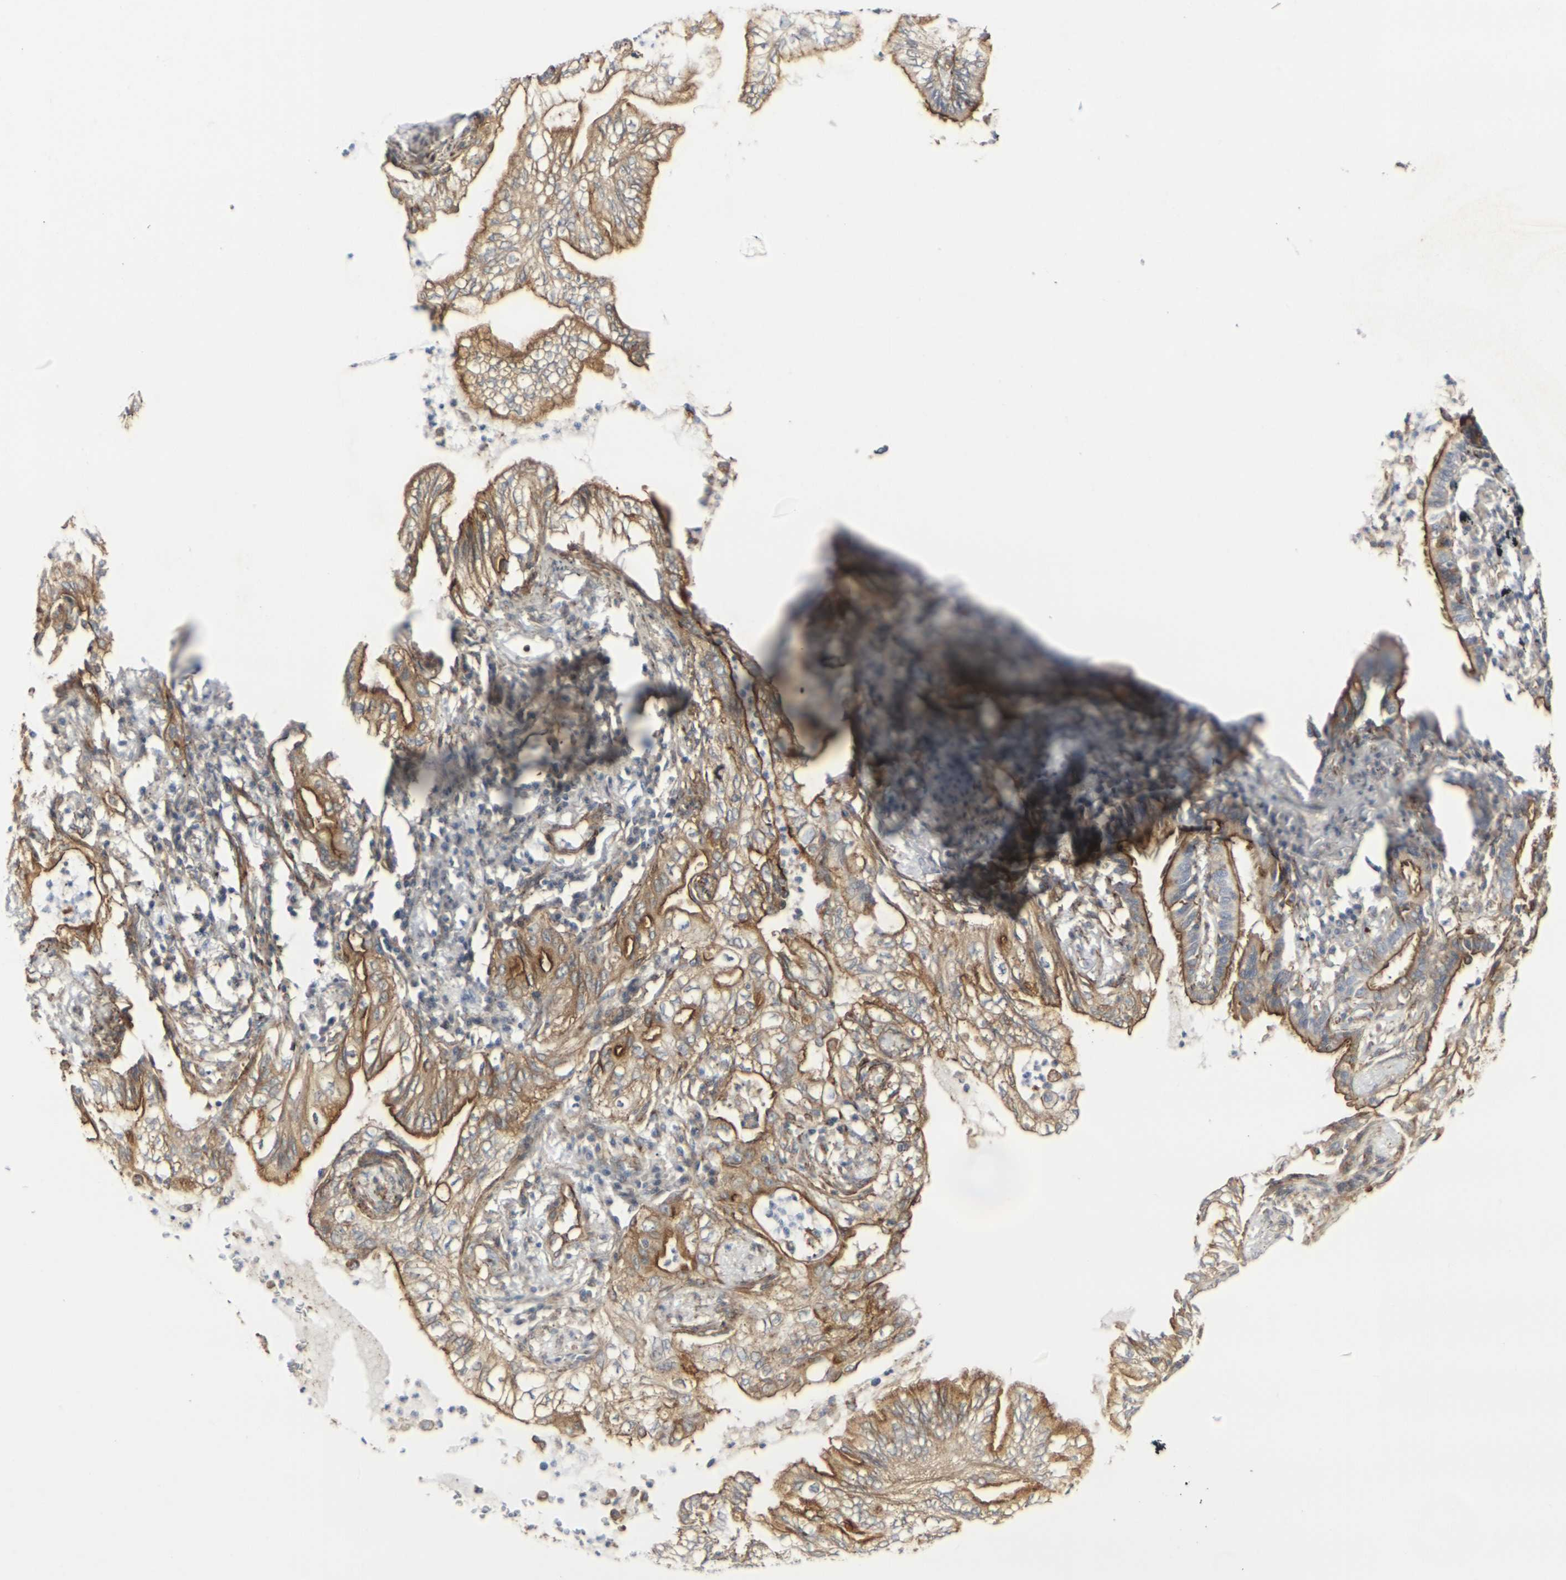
{"staining": {"intensity": "moderate", "quantity": ">75%", "location": "cytoplasmic/membranous"}, "tissue": "lung cancer", "cell_type": "Tumor cells", "image_type": "cancer", "snomed": [{"axis": "morphology", "description": "Normal tissue, NOS"}, {"axis": "morphology", "description": "Adenocarcinoma, NOS"}, {"axis": "topography", "description": "Bronchus"}, {"axis": "topography", "description": "Lung"}], "caption": "Adenocarcinoma (lung) stained for a protein shows moderate cytoplasmic/membranous positivity in tumor cells.", "gene": "MYOF", "patient": {"sex": "female", "age": 70}}